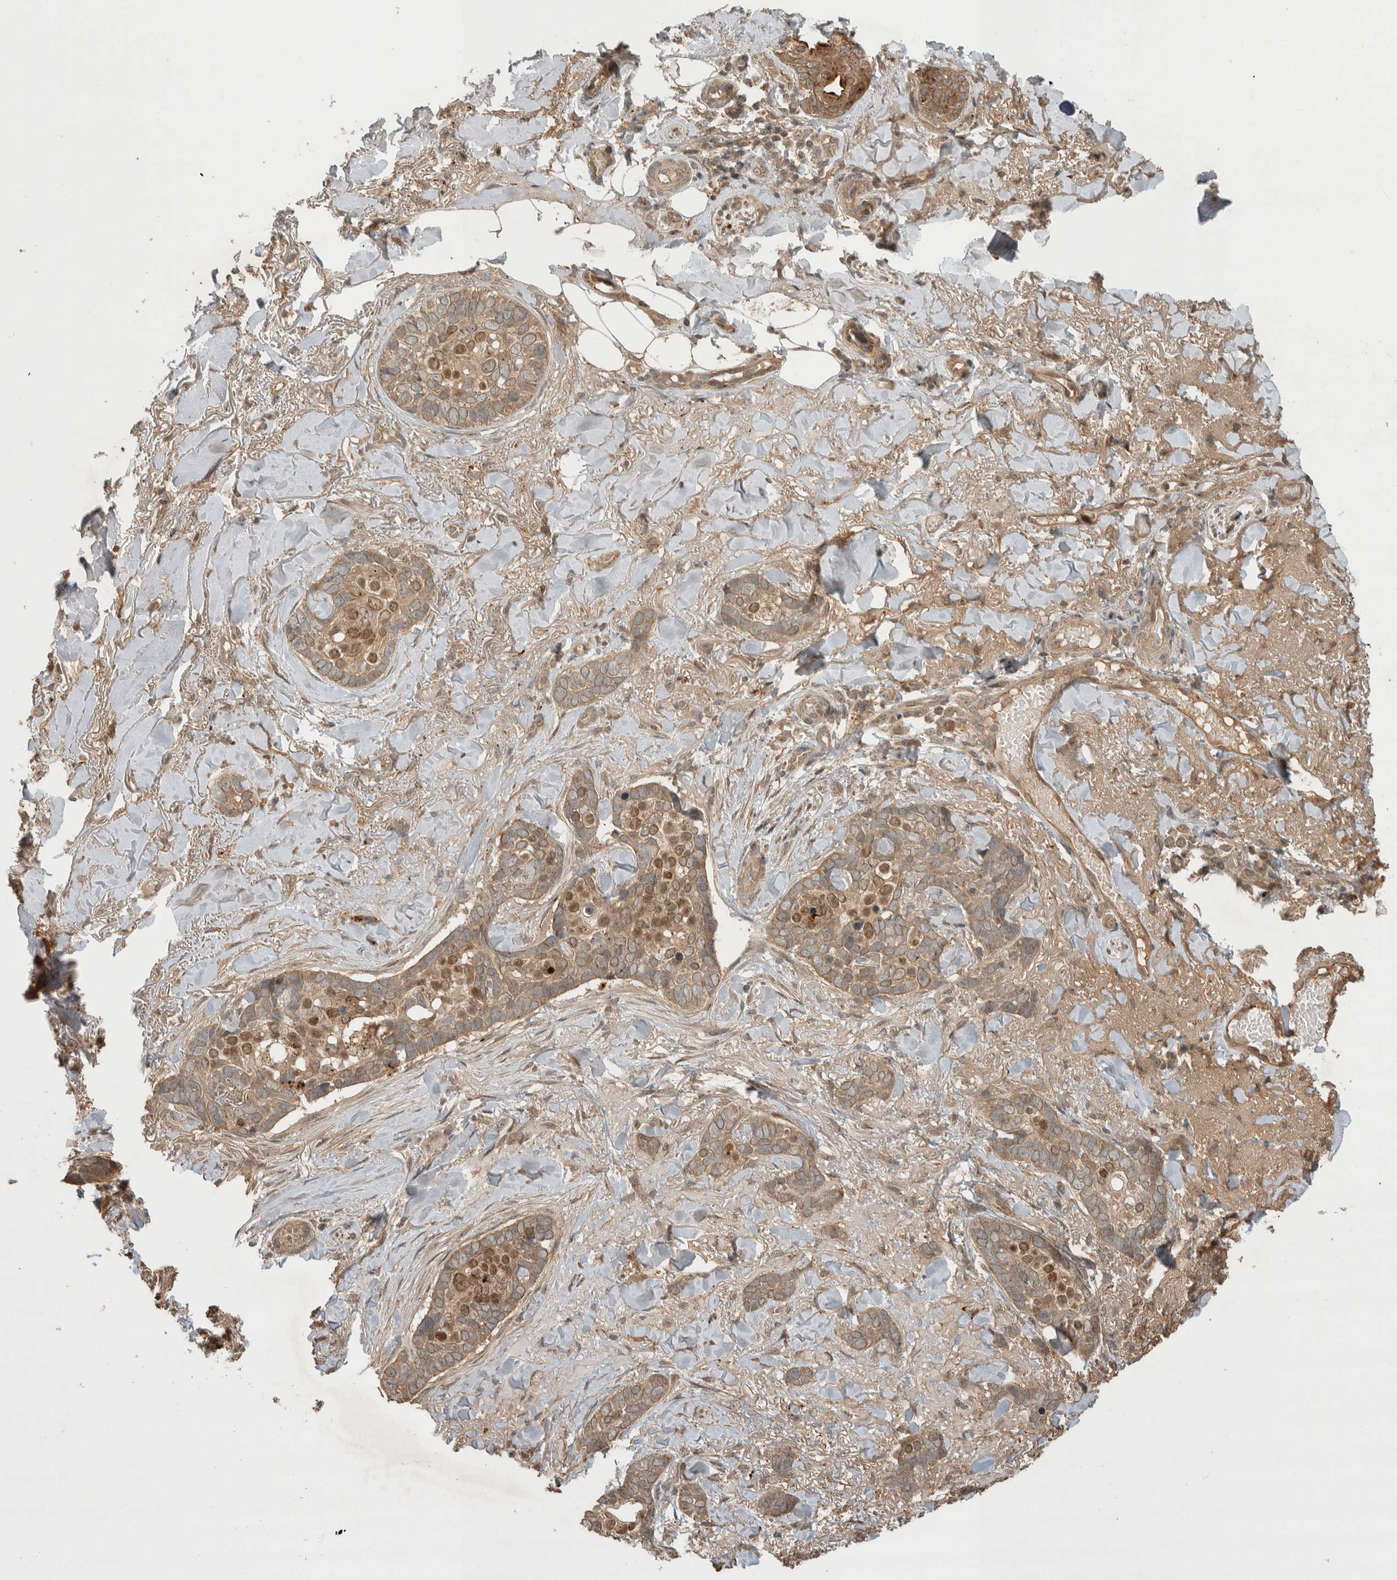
{"staining": {"intensity": "moderate", "quantity": "25%-75%", "location": "cytoplasmic/membranous,nuclear"}, "tissue": "skin cancer", "cell_type": "Tumor cells", "image_type": "cancer", "snomed": [{"axis": "morphology", "description": "Basal cell carcinoma"}, {"axis": "topography", "description": "Skin"}], "caption": "Protein staining by IHC demonstrates moderate cytoplasmic/membranous and nuclear staining in approximately 25%-75% of tumor cells in skin cancer. Using DAB (3,3'-diaminobenzidine) (brown) and hematoxylin (blue) stains, captured at high magnification using brightfield microscopy.", "gene": "PITPNC1", "patient": {"sex": "female", "age": 82}}